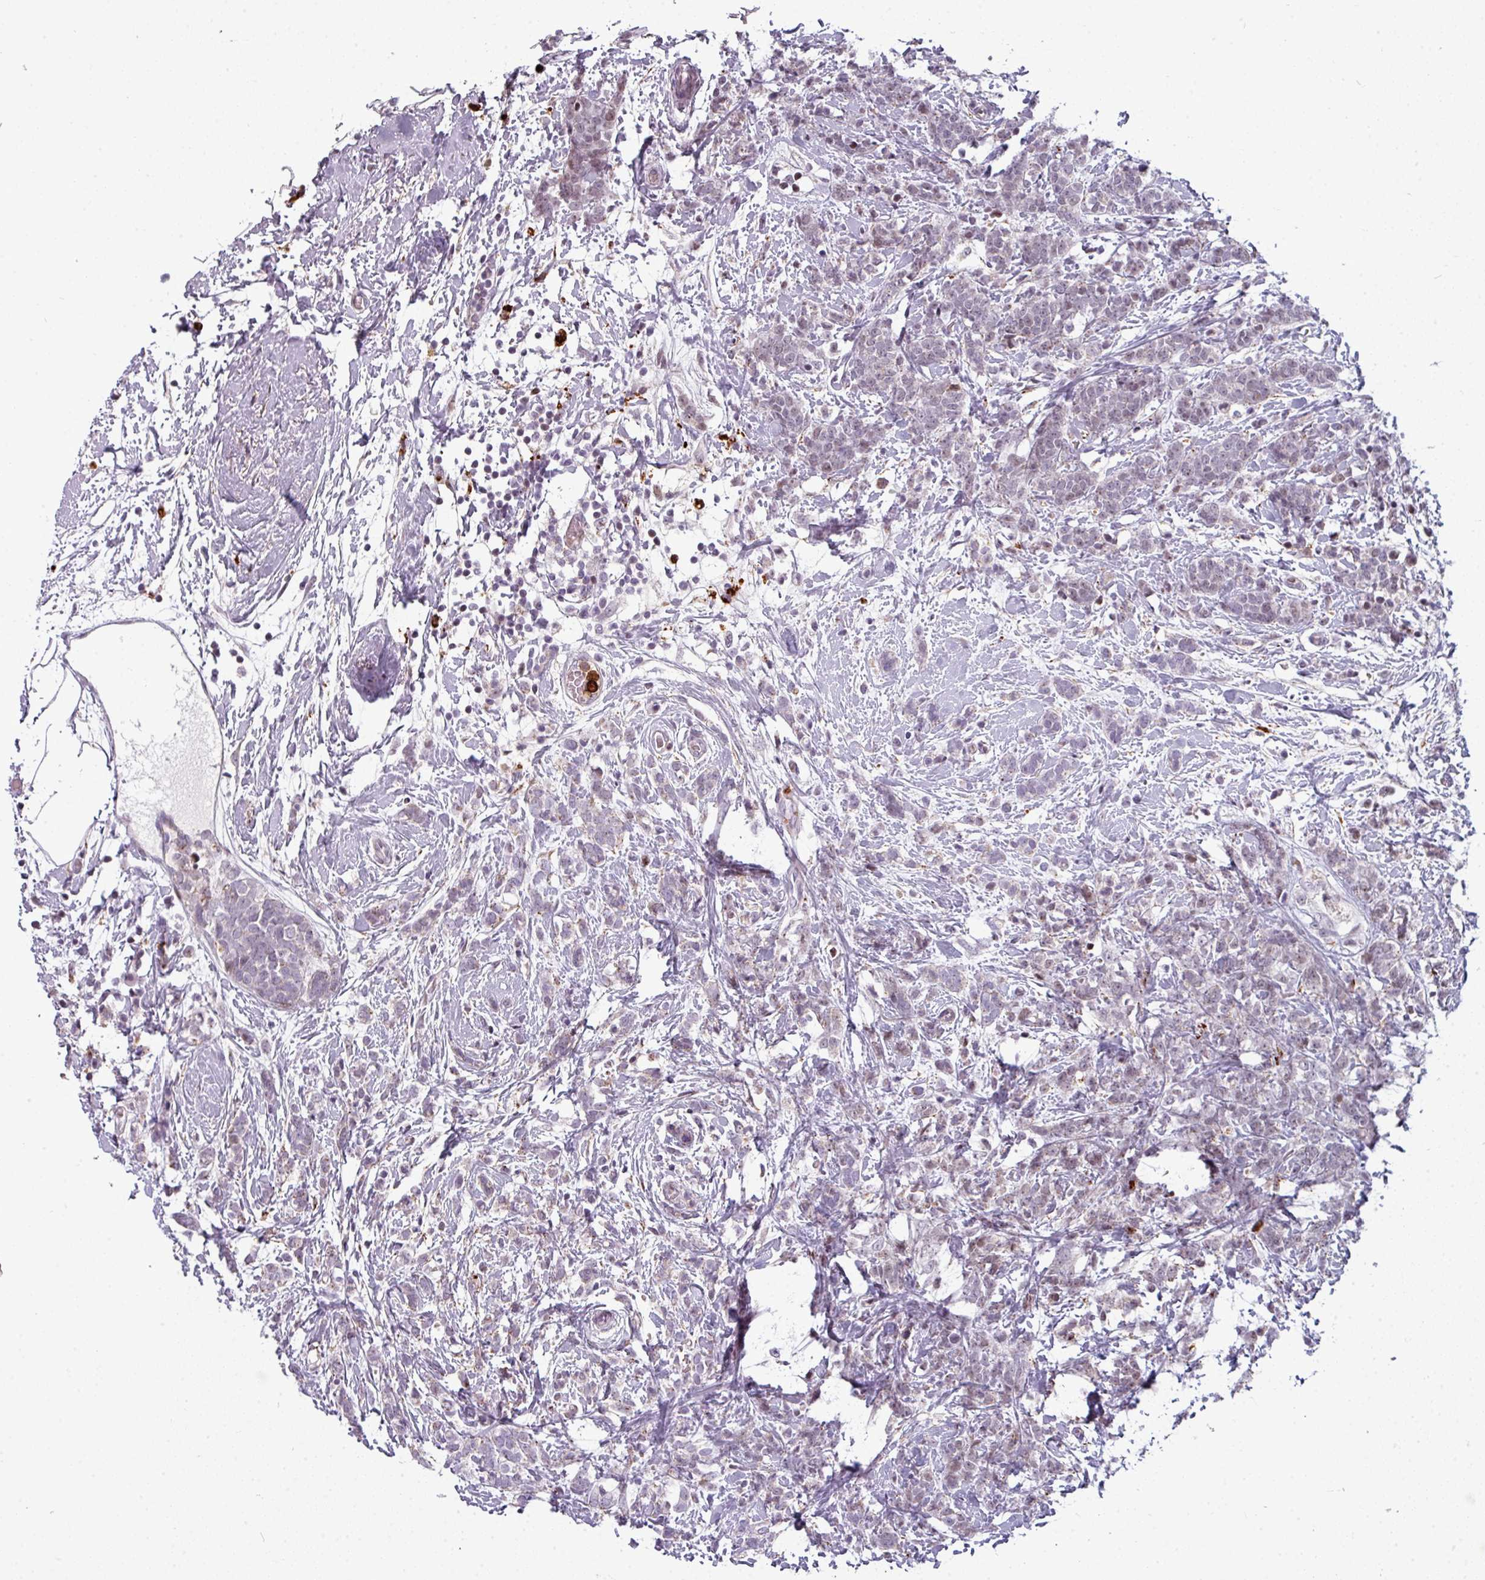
{"staining": {"intensity": "negative", "quantity": "none", "location": "none"}, "tissue": "breast cancer", "cell_type": "Tumor cells", "image_type": "cancer", "snomed": [{"axis": "morphology", "description": "Lobular carcinoma"}, {"axis": "topography", "description": "Breast"}], "caption": "The immunohistochemistry (IHC) histopathology image has no significant staining in tumor cells of breast cancer (lobular carcinoma) tissue. (DAB (3,3'-diaminobenzidine) immunohistochemistry visualized using brightfield microscopy, high magnification).", "gene": "TMEFF1", "patient": {"sex": "female", "age": 58}}